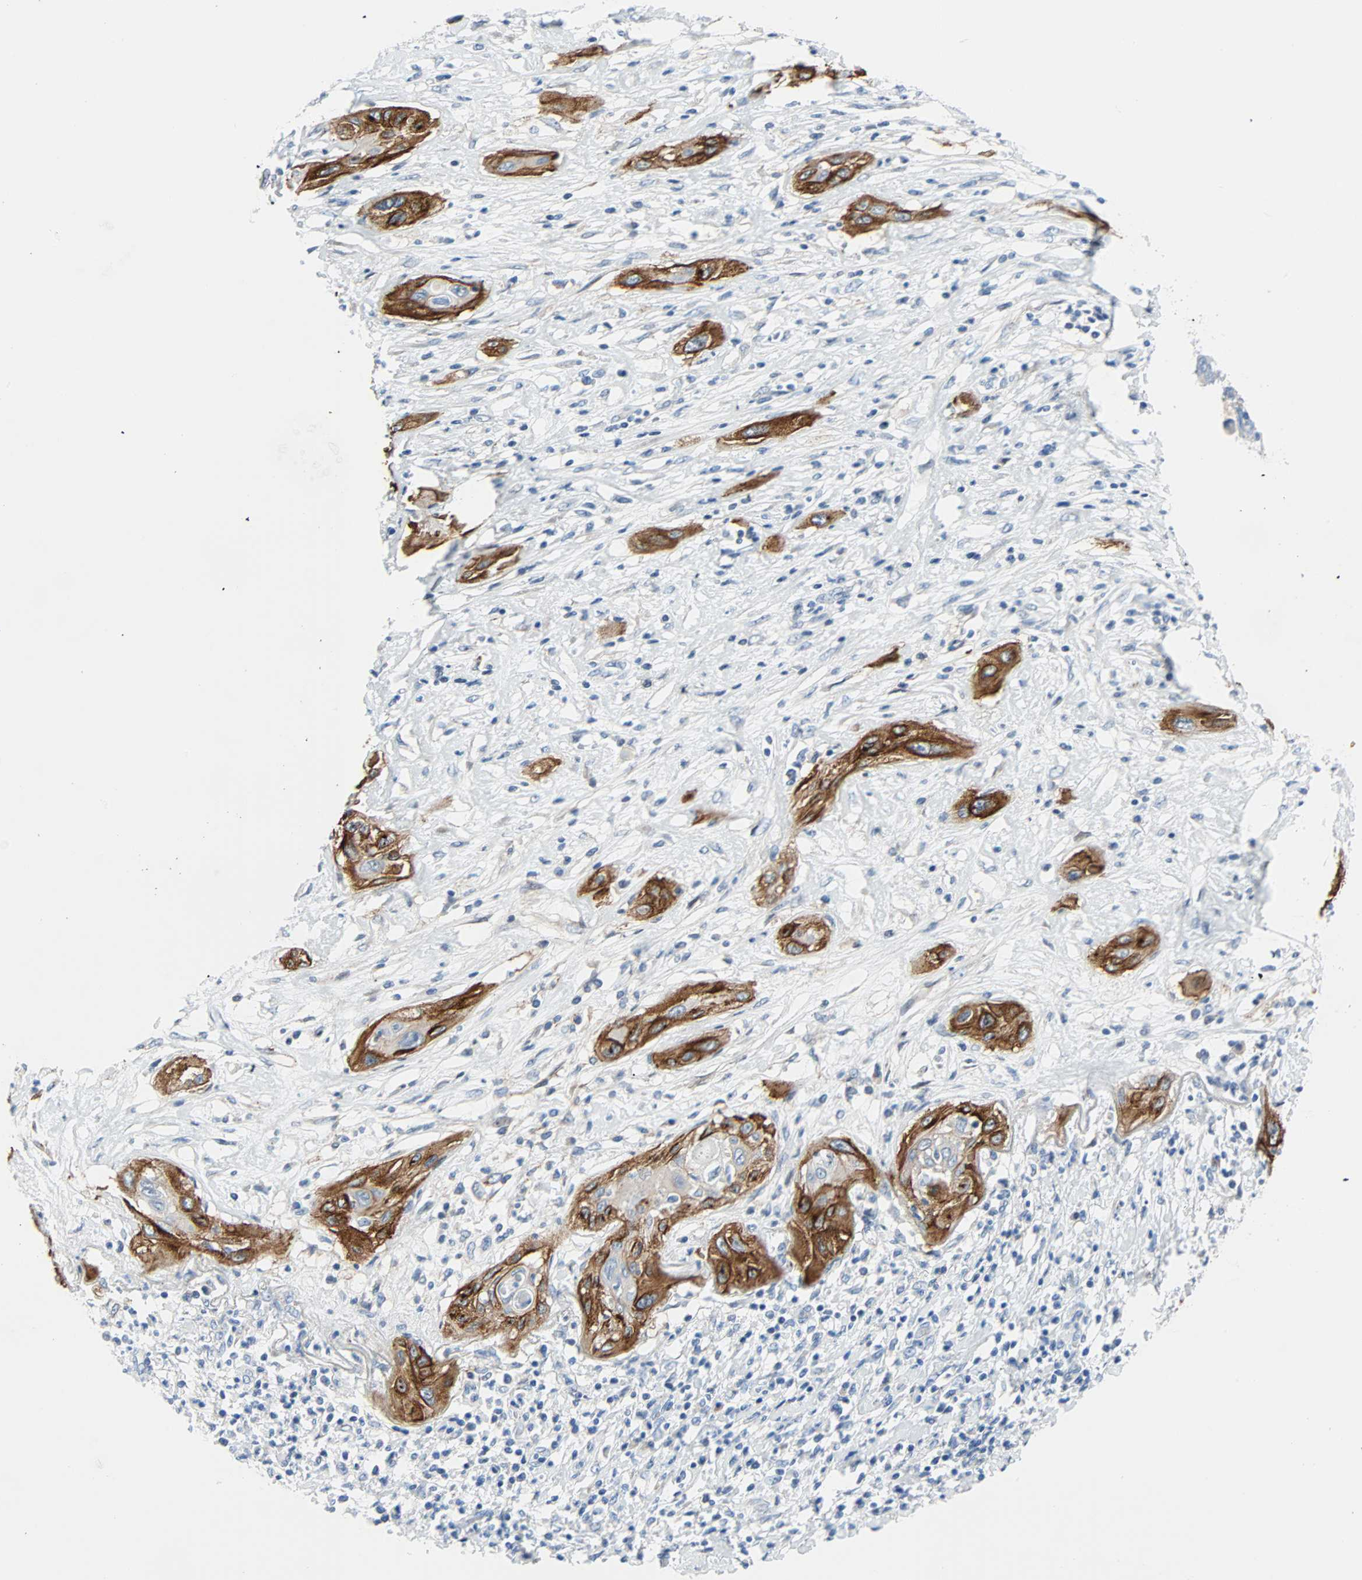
{"staining": {"intensity": "strong", "quantity": ">75%", "location": "cytoplasmic/membranous"}, "tissue": "lung cancer", "cell_type": "Tumor cells", "image_type": "cancer", "snomed": [{"axis": "morphology", "description": "Squamous cell carcinoma, NOS"}, {"axis": "topography", "description": "Lung"}], "caption": "A micrograph of lung cancer (squamous cell carcinoma) stained for a protein reveals strong cytoplasmic/membranous brown staining in tumor cells.", "gene": "PDPN", "patient": {"sex": "female", "age": 47}}